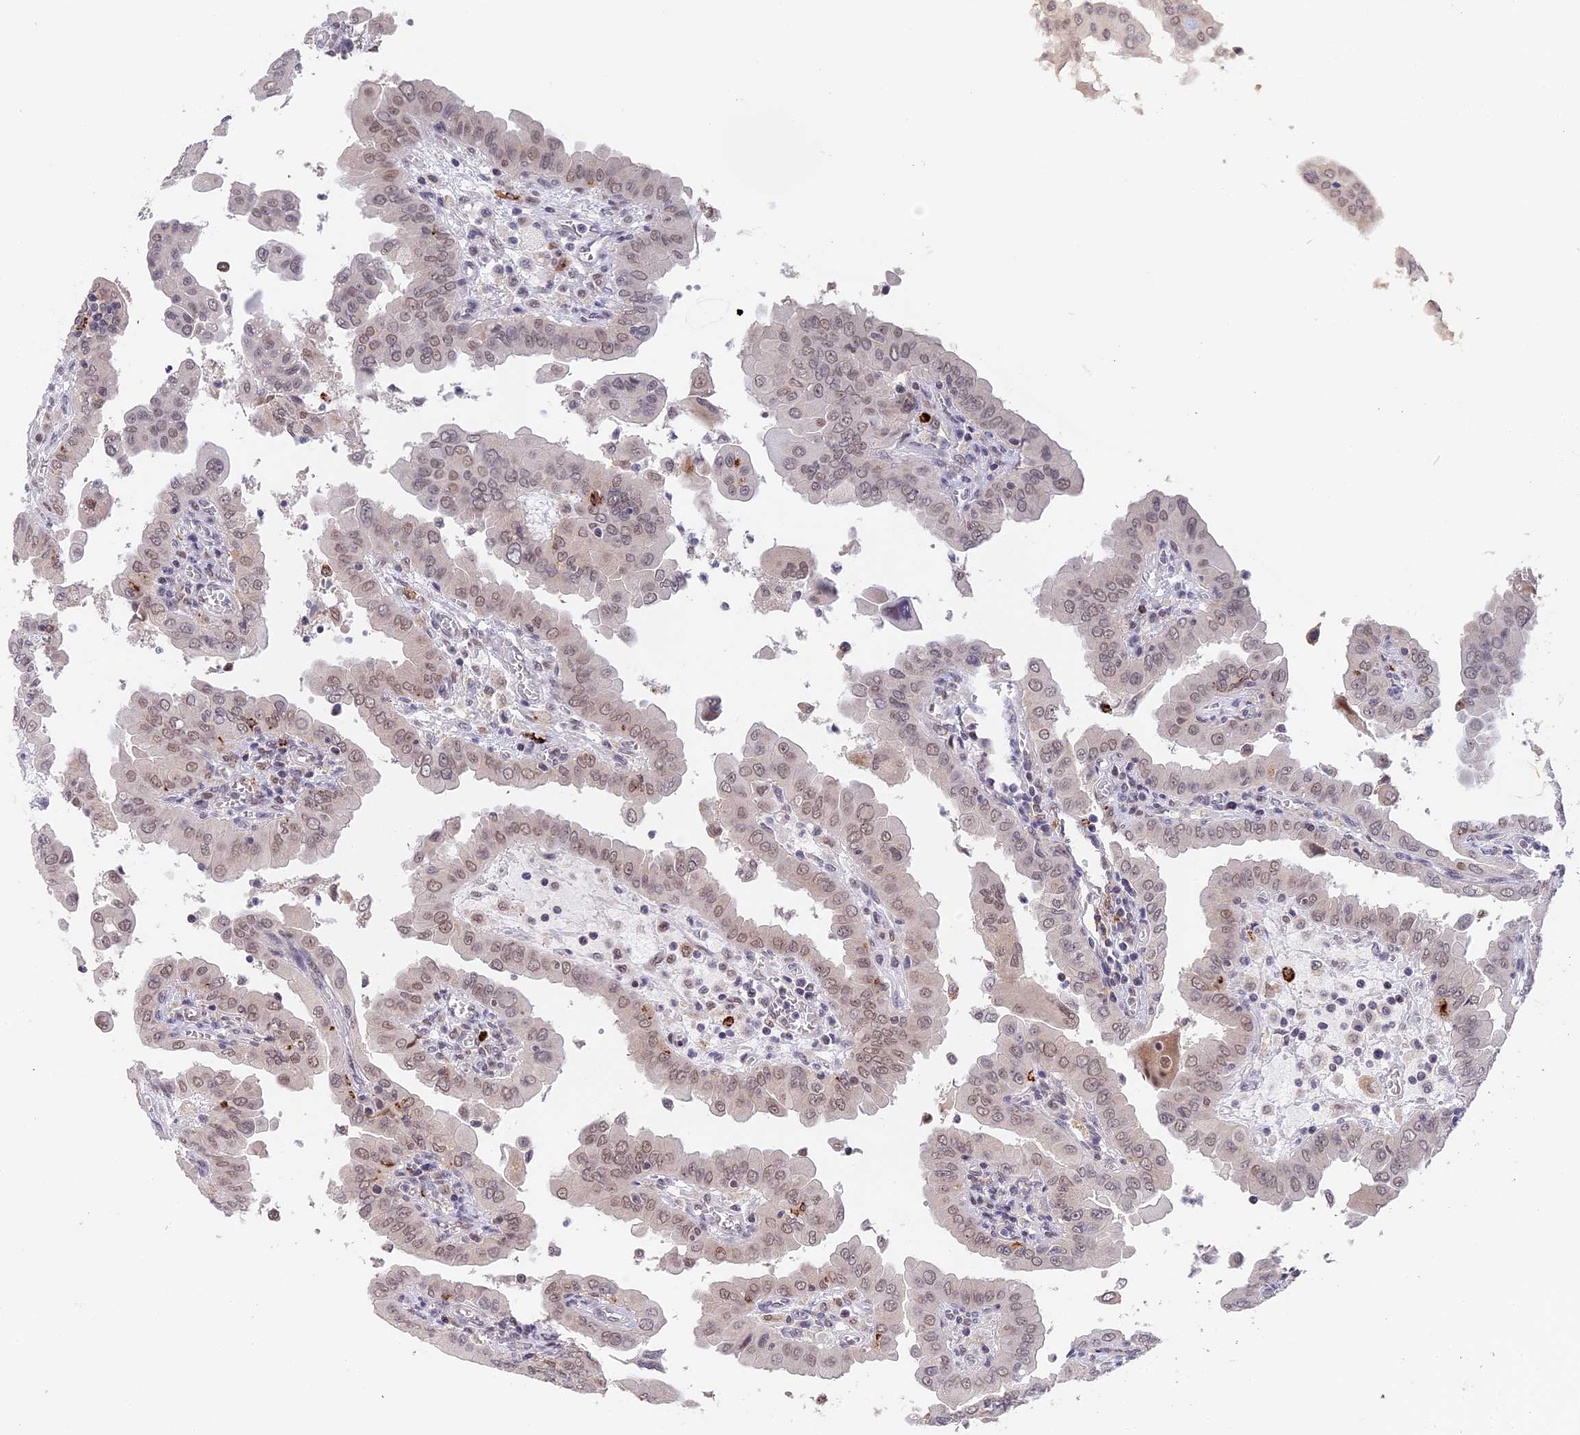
{"staining": {"intensity": "weak", "quantity": ">75%", "location": "nuclear"}, "tissue": "thyroid cancer", "cell_type": "Tumor cells", "image_type": "cancer", "snomed": [{"axis": "morphology", "description": "Papillary adenocarcinoma, NOS"}, {"axis": "topography", "description": "Thyroid gland"}], "caption": "An immunohistochemistry histopathology image of neoplastic tissue is shown. Protein staining in brown highlights weak nuclear positivity in thyroid cancer (papillary adenocarcinoma) within tumor cells.", "gene": "POLR2C", "patient": {"sex": "male", "age": 33}}